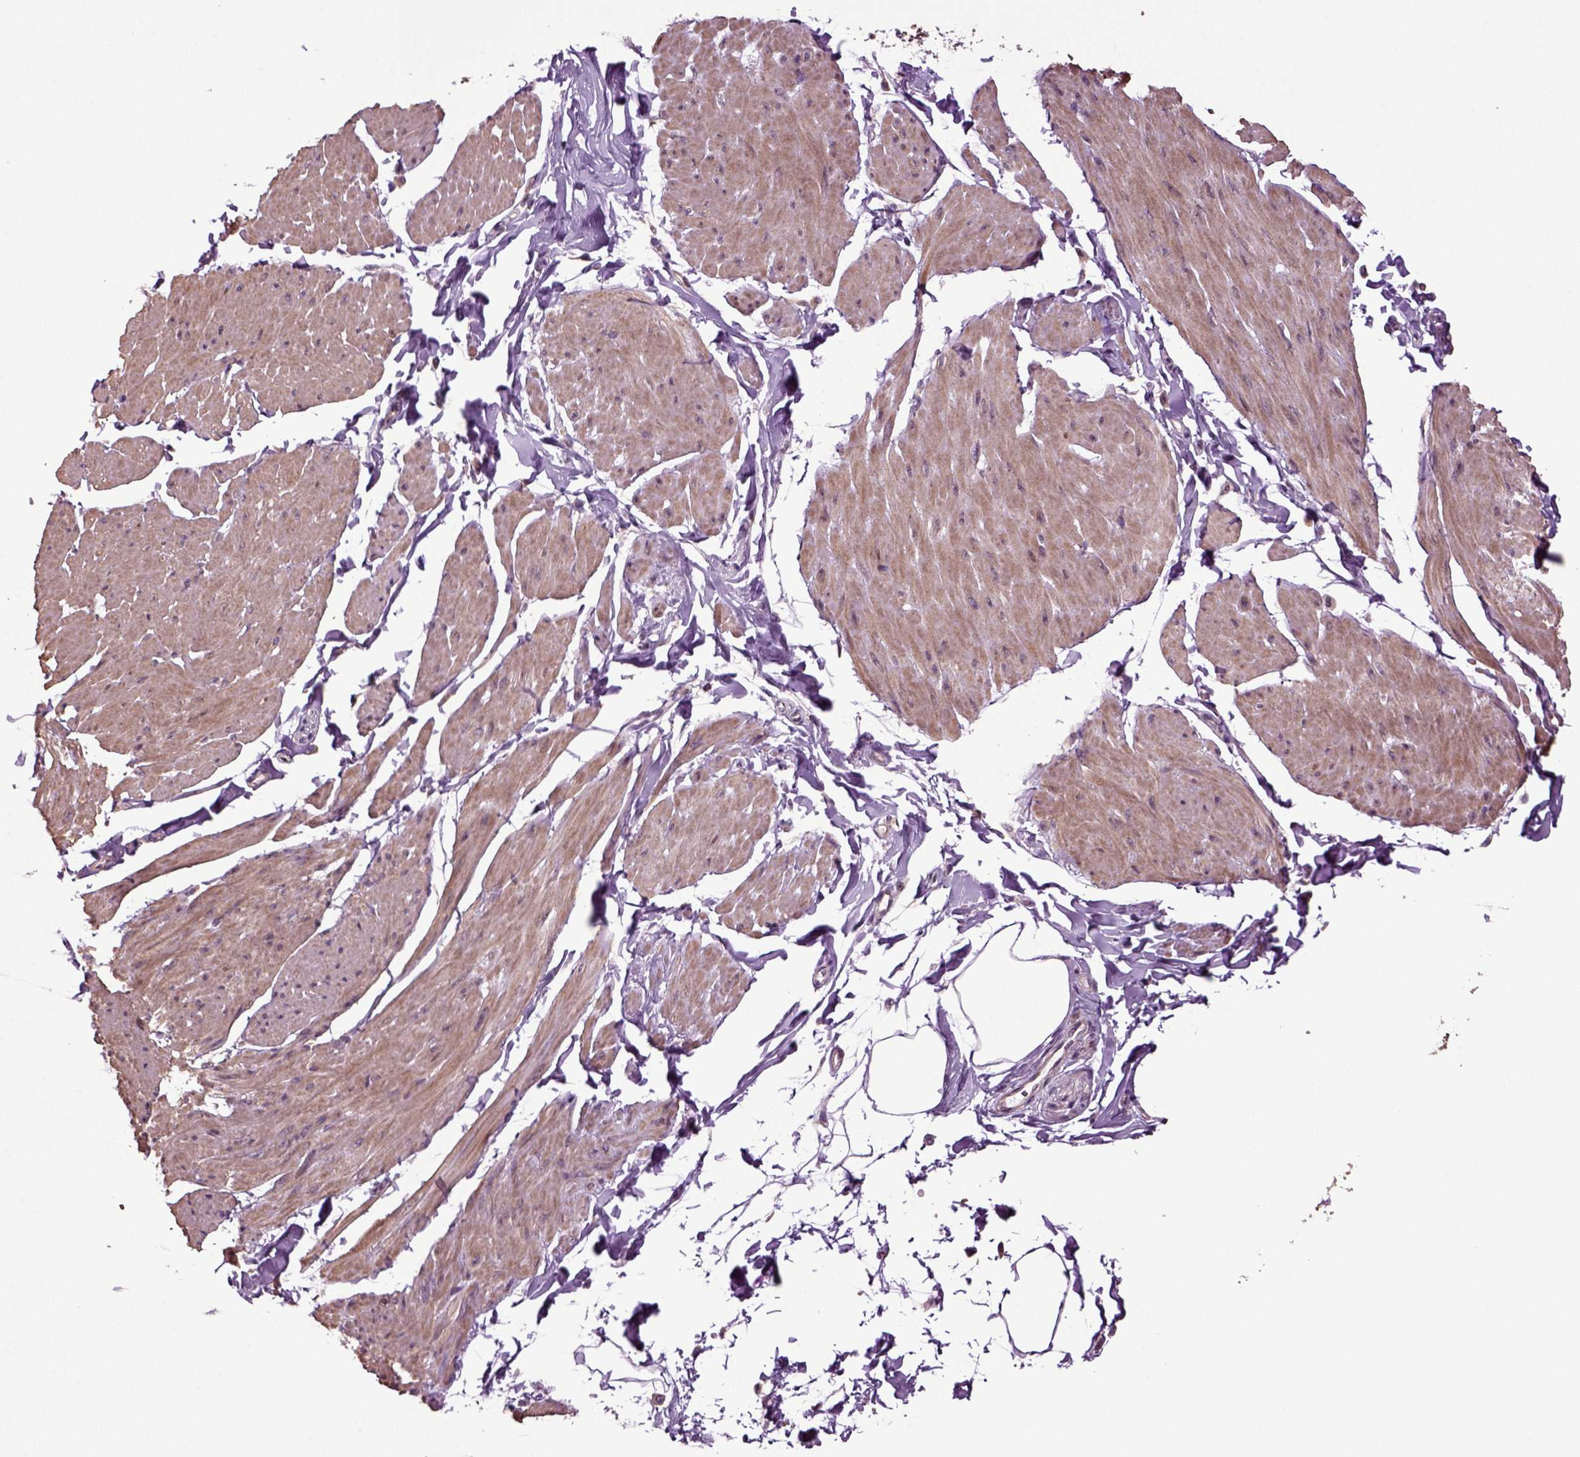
{"staining": {"intensity": "moderate", "quantity": "25%-75%", "location": "cytoplasmic/membranous"}, "tissue": "smooth muscle", "cell_type": "Smooth muscle cells", "image_type": "normal", "snomed": [{"axis": "morphology", "description": "Normal tissue, NOS"}, {"axis": "topography", "description": "Adipose tissue"}, {"axis": "topography", "description": "Smooth muscle"}, {"axis": "topography", "description": "Peripheral nerve tissue"}], "caption": "High-magnification brightfield microscopy of unremarkable smooth muscle stained with DAB (3,3'-diaminobenzidine) (brown) and counterstained with hematoxylin (blue). smooth muscle cells exhibit moderate cytoplasmic/membranous expression is seen in approximately25%-75% of cells.", "gene": "HAGHL", "patient": {"sex": "male", "age": 83}}